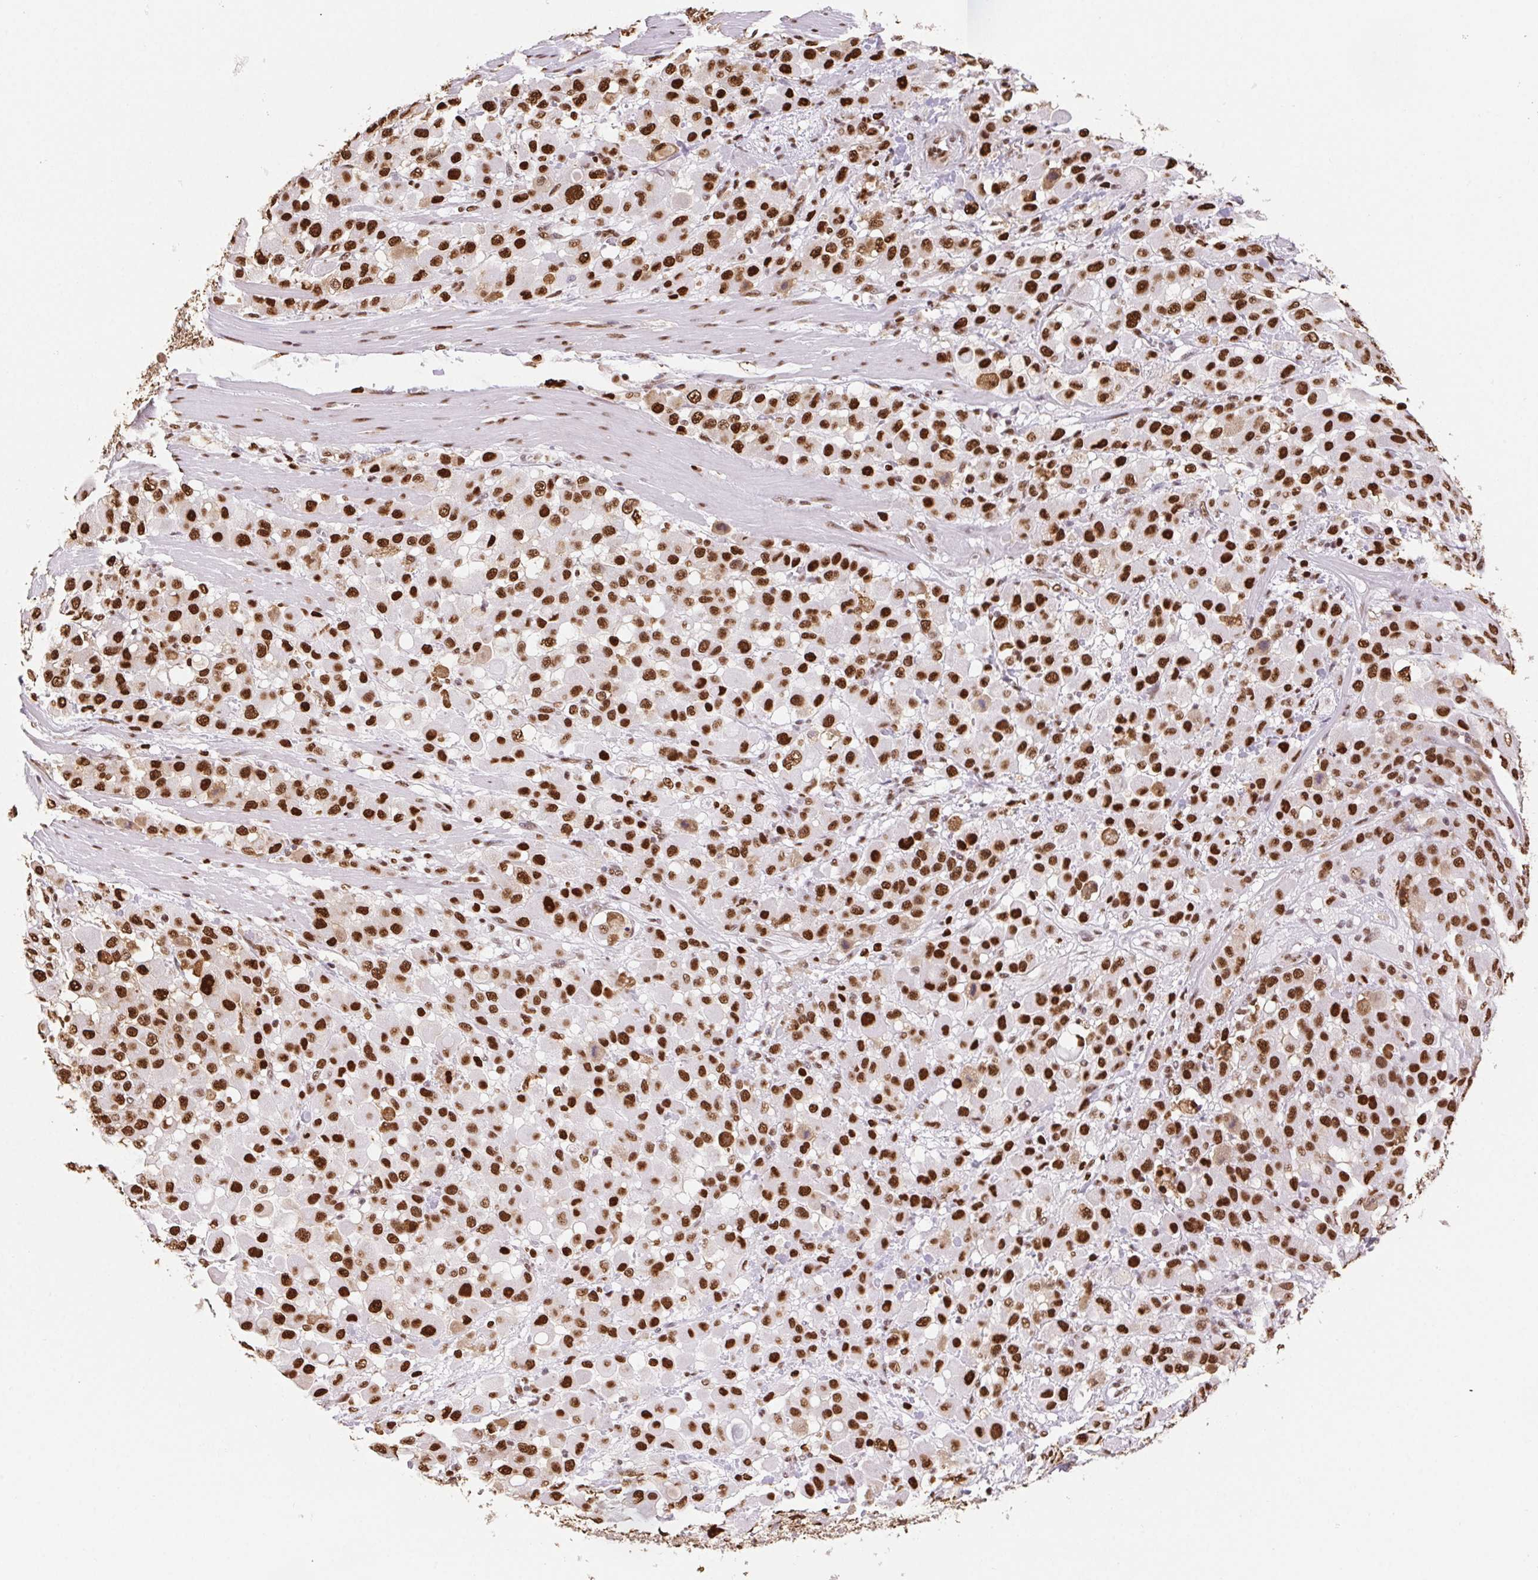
{"staining": {"intensity": "strong", "quantity": ">75%", "location": "nuclear"}, "tissue": "stomach cancer", "cell_type": "Tumor cells", "image_type": "cancer", "snomed": [{"axis": "morphology", "description": "Adenocarcinoma, NOS"}, {"axis": "topography", "description": "Stomach"}], "caption": "Adenocarcinoma (stomach) tissue reveals strong nuclear positivity in about >75% of tumor cells", "gene": "SET", "patient": {"sex": "female", "age": 76}}